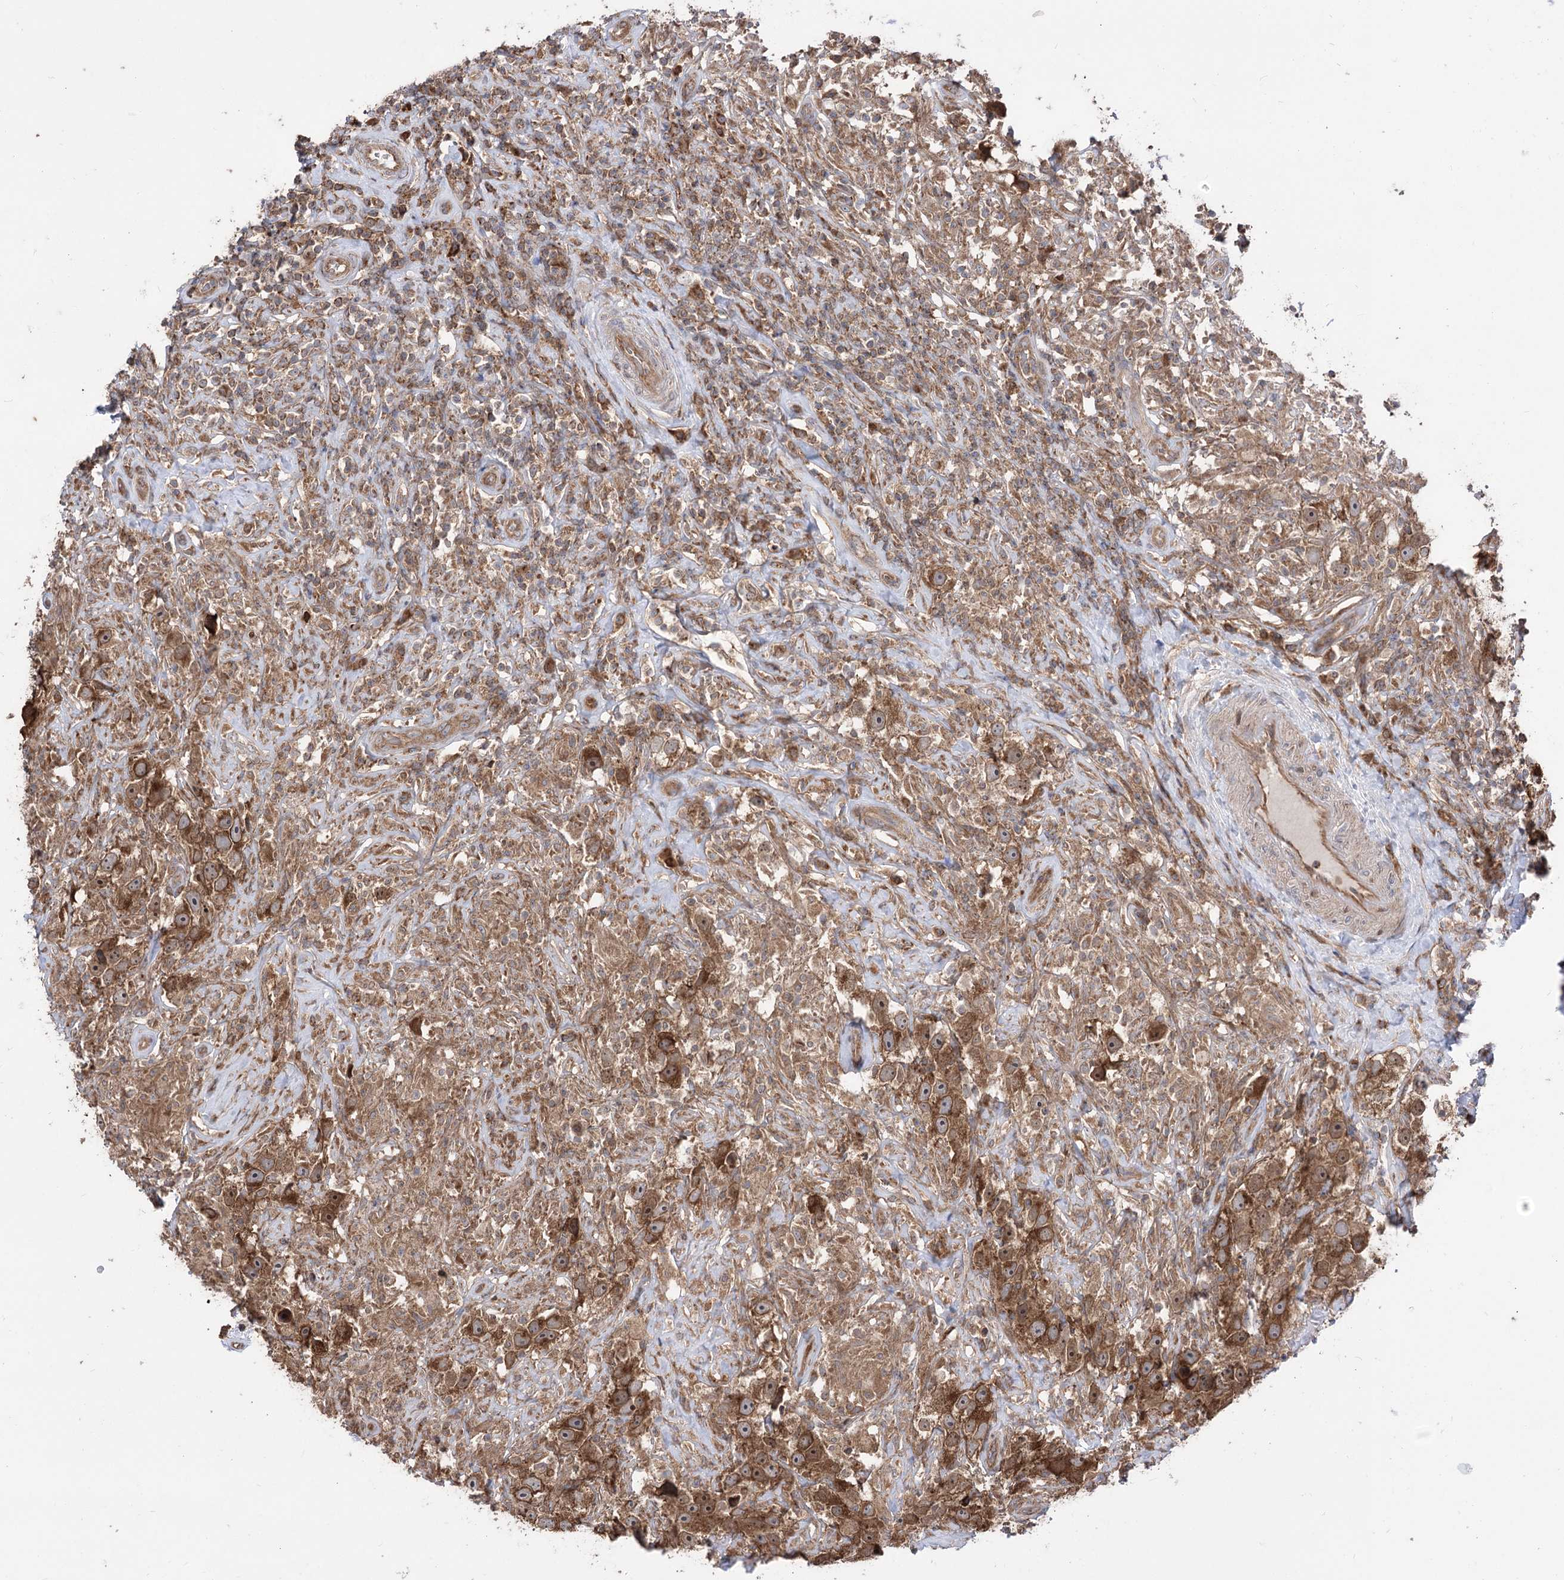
{"staining": {"intensity": "strong", "quantity": ">75%", "location": "cytoplasmic/membranous"}, "tissue": "testis cancer", "cell_type": "Tumor cells", "image_type": "cancer", "snomed": [{"axis": "morphology", "description": "Seminoma, NOS"}, {"axis": "topography", "description": "Testis"}], "caption": "An IHC image of tumor tissue is shown. Protein staining in brown shows strong cytoplasmic/membranous positivity in testis cancer (seminoma) within tumor cells.", "gene": "XYLB", "patient": {"sex": "male", "age": 49}}